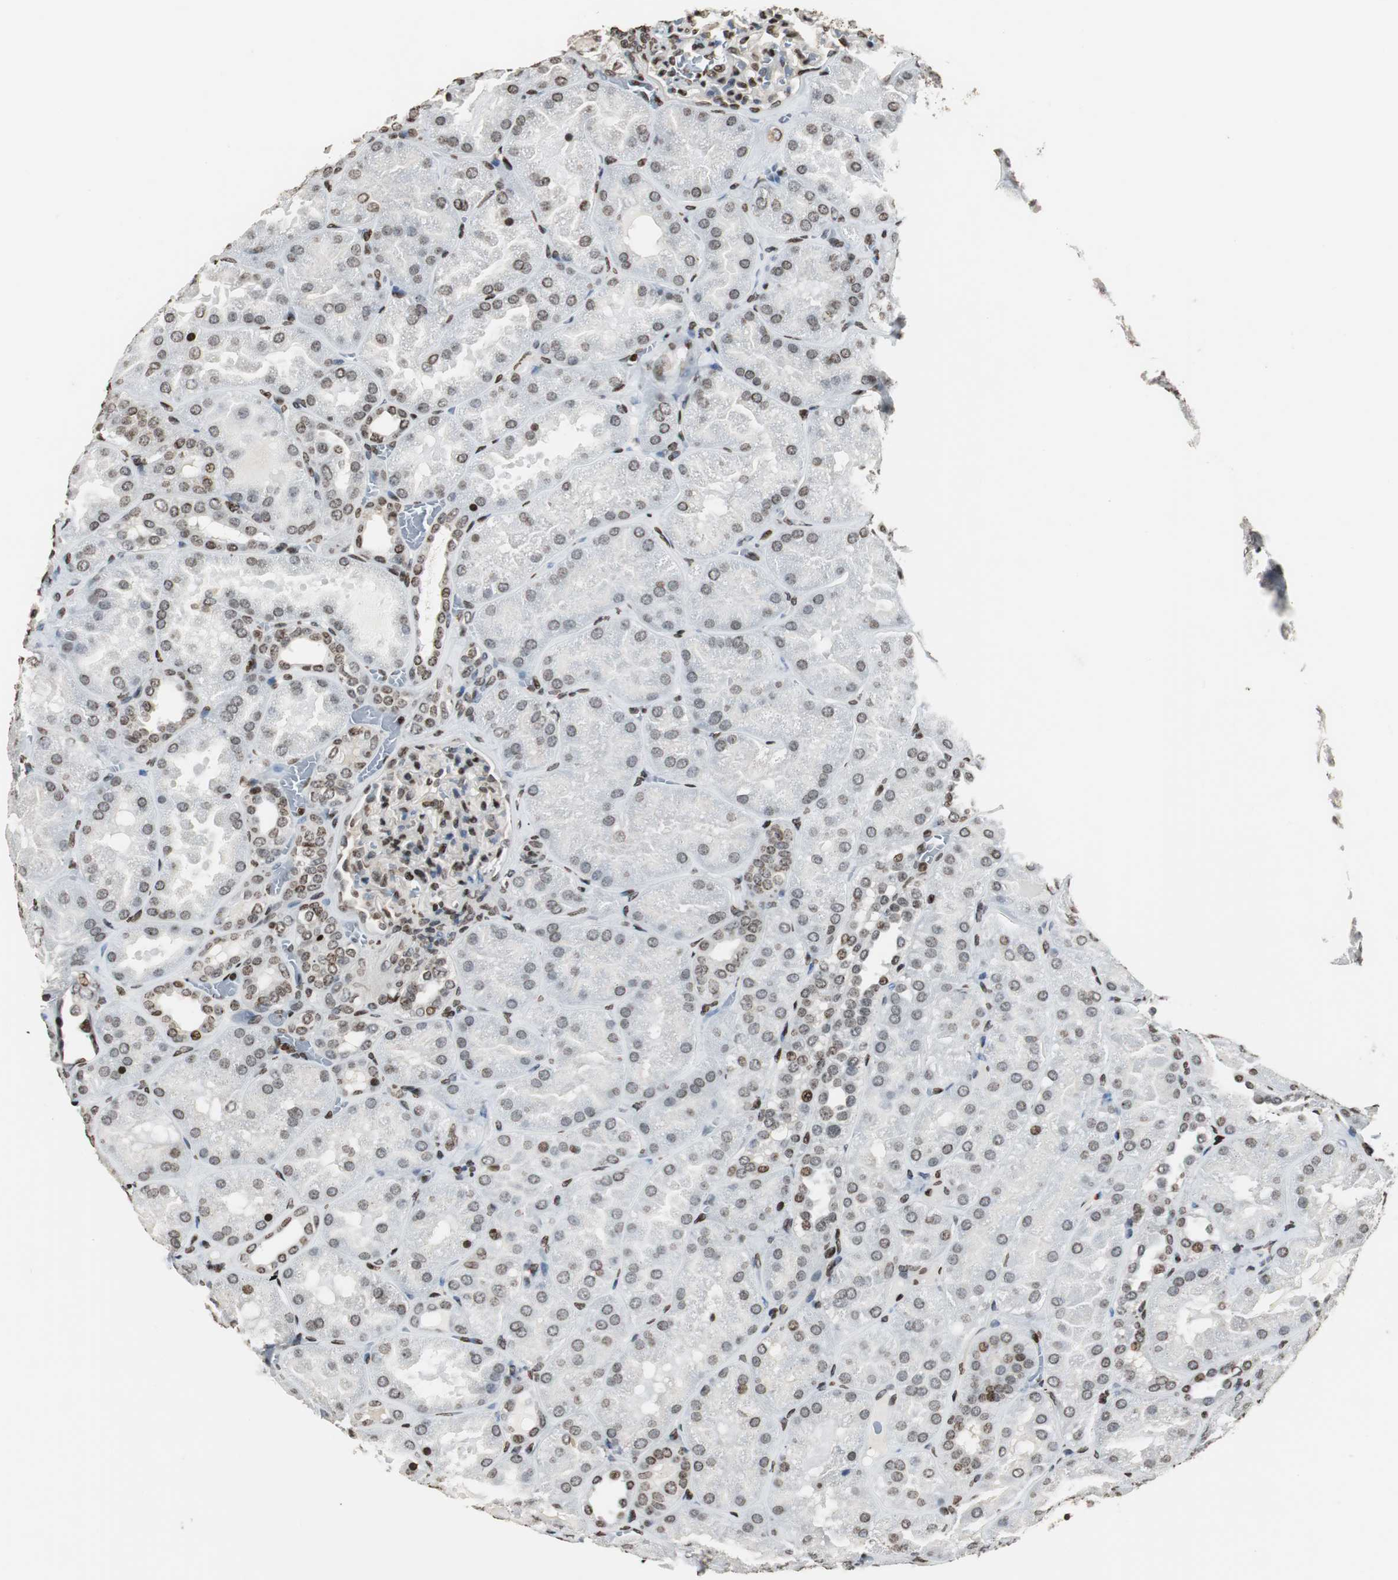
{"staining": {"intensity": "strong", "quantity": ">75%", "location": "nuclear"}, "tissue": "kidney", "cell_type": "Cells in glomeruli", "image_type": "normal", "snomed": [{"axis": "morphology", "description": "Normal tissue, NOS"}, {"axis": "topography", "description": "Kidney"}], "caption": "This photomicrograph exhibits IHC staining of unremarkable human kidney, with high strong nuclear expression in about >75% of cells in glomeruli.", "gene": "PAXIP1", "patient": {"sex": "male", "age": 28}}